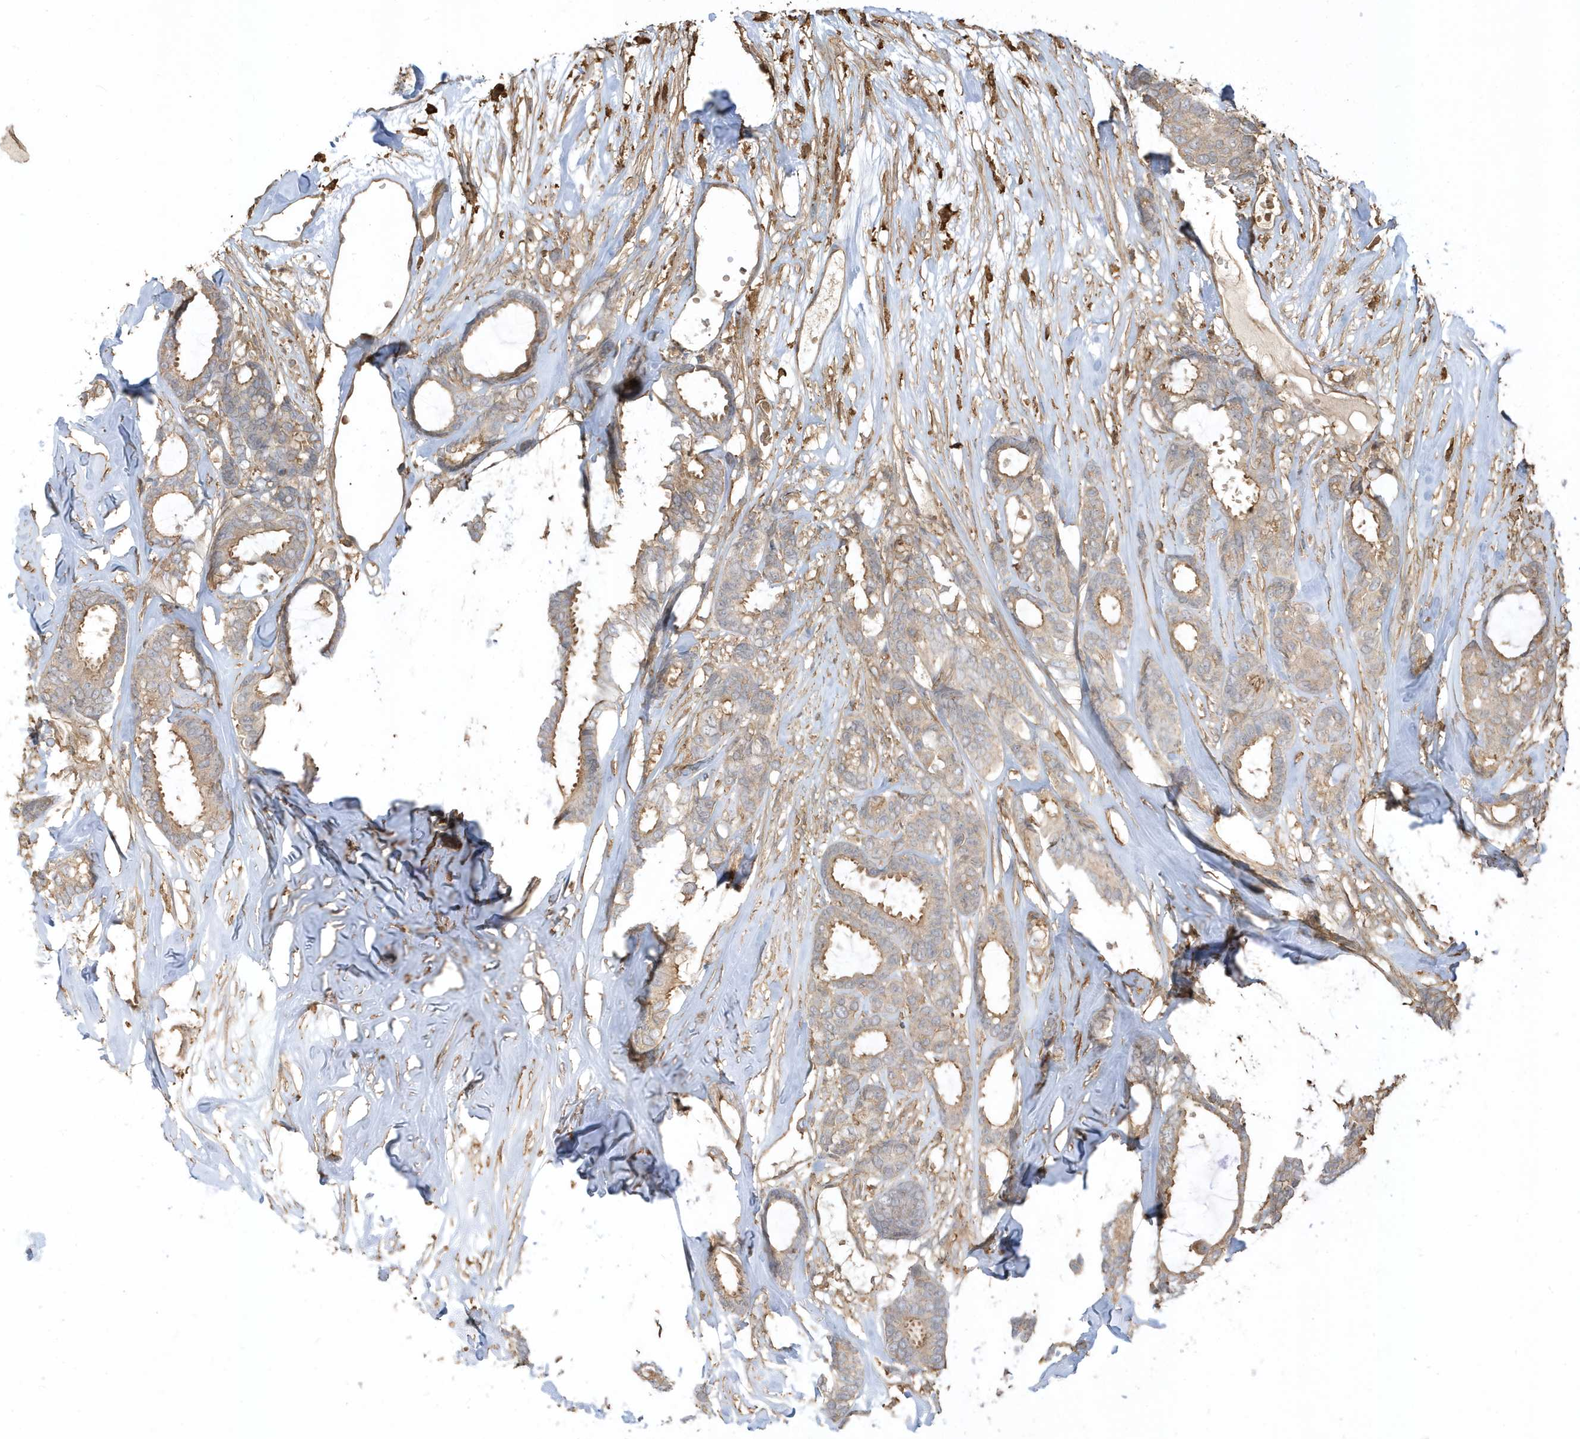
{"staining": {"intensity": "moderate", "quantity": "<25%", "location": "cytoplasmic/membranous"}, "tissue": "breast cancer", "cell_type": "Tumor cells", "image_type": "cancer", "snomed": [{"axis": "morphology", "description": "Duct carcinoma"}, {"axis": "topography", "description": "Breast"}], "caption": "This is an image of immunohistochemistry staining of breast cancer (invasive ductal carcinoma), which shows moderate expression in the cytoplasmic/membranous of tumor cells.", "gene": "ZBTB8A", "patient": {"sex": "female", "age": 87}}